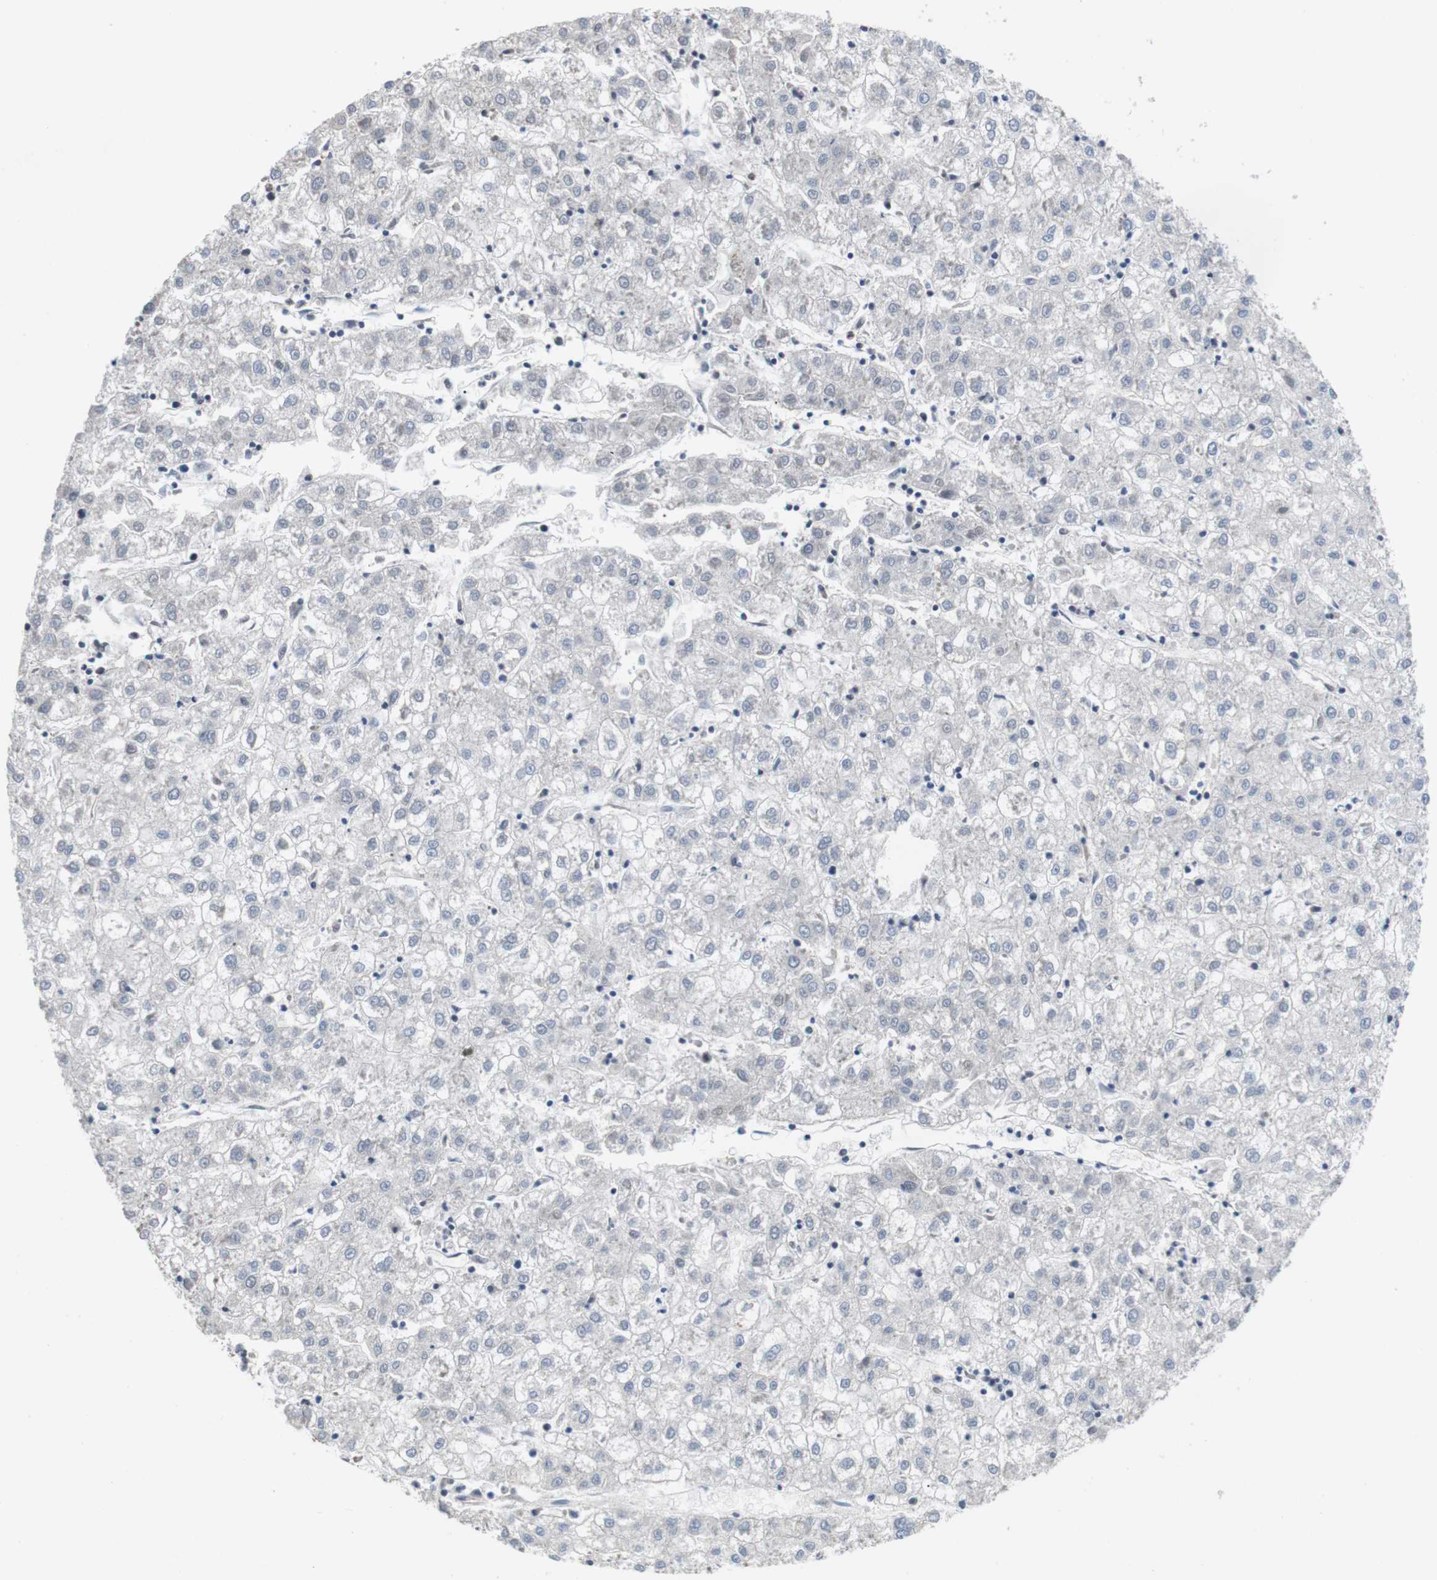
{"staining": {"intensity": "negative", "quantity": "none", "location": "none"}, "tissue": "liver cancer", "cell_type": "Tumor cells", "image_type": "cancer", "snomed": [{"axis": "morphology", "description": "Carcinoma, Hepatocellular, NOS"}, {"axis": "topography", "description": "Liver"}], "caption": "Immunohistochemistry micrograph of neoplastic tissue: hepatocellular carcinoma (liver) stained with DAB (3,3'-diaminobenzidine) reveals no significant protein positivity in tumor cells. (Brightfield microscopy of DAB IHC at high magnification).", "gene": "NECTIN1", "patient": {"sex": "male", "age": 72}}